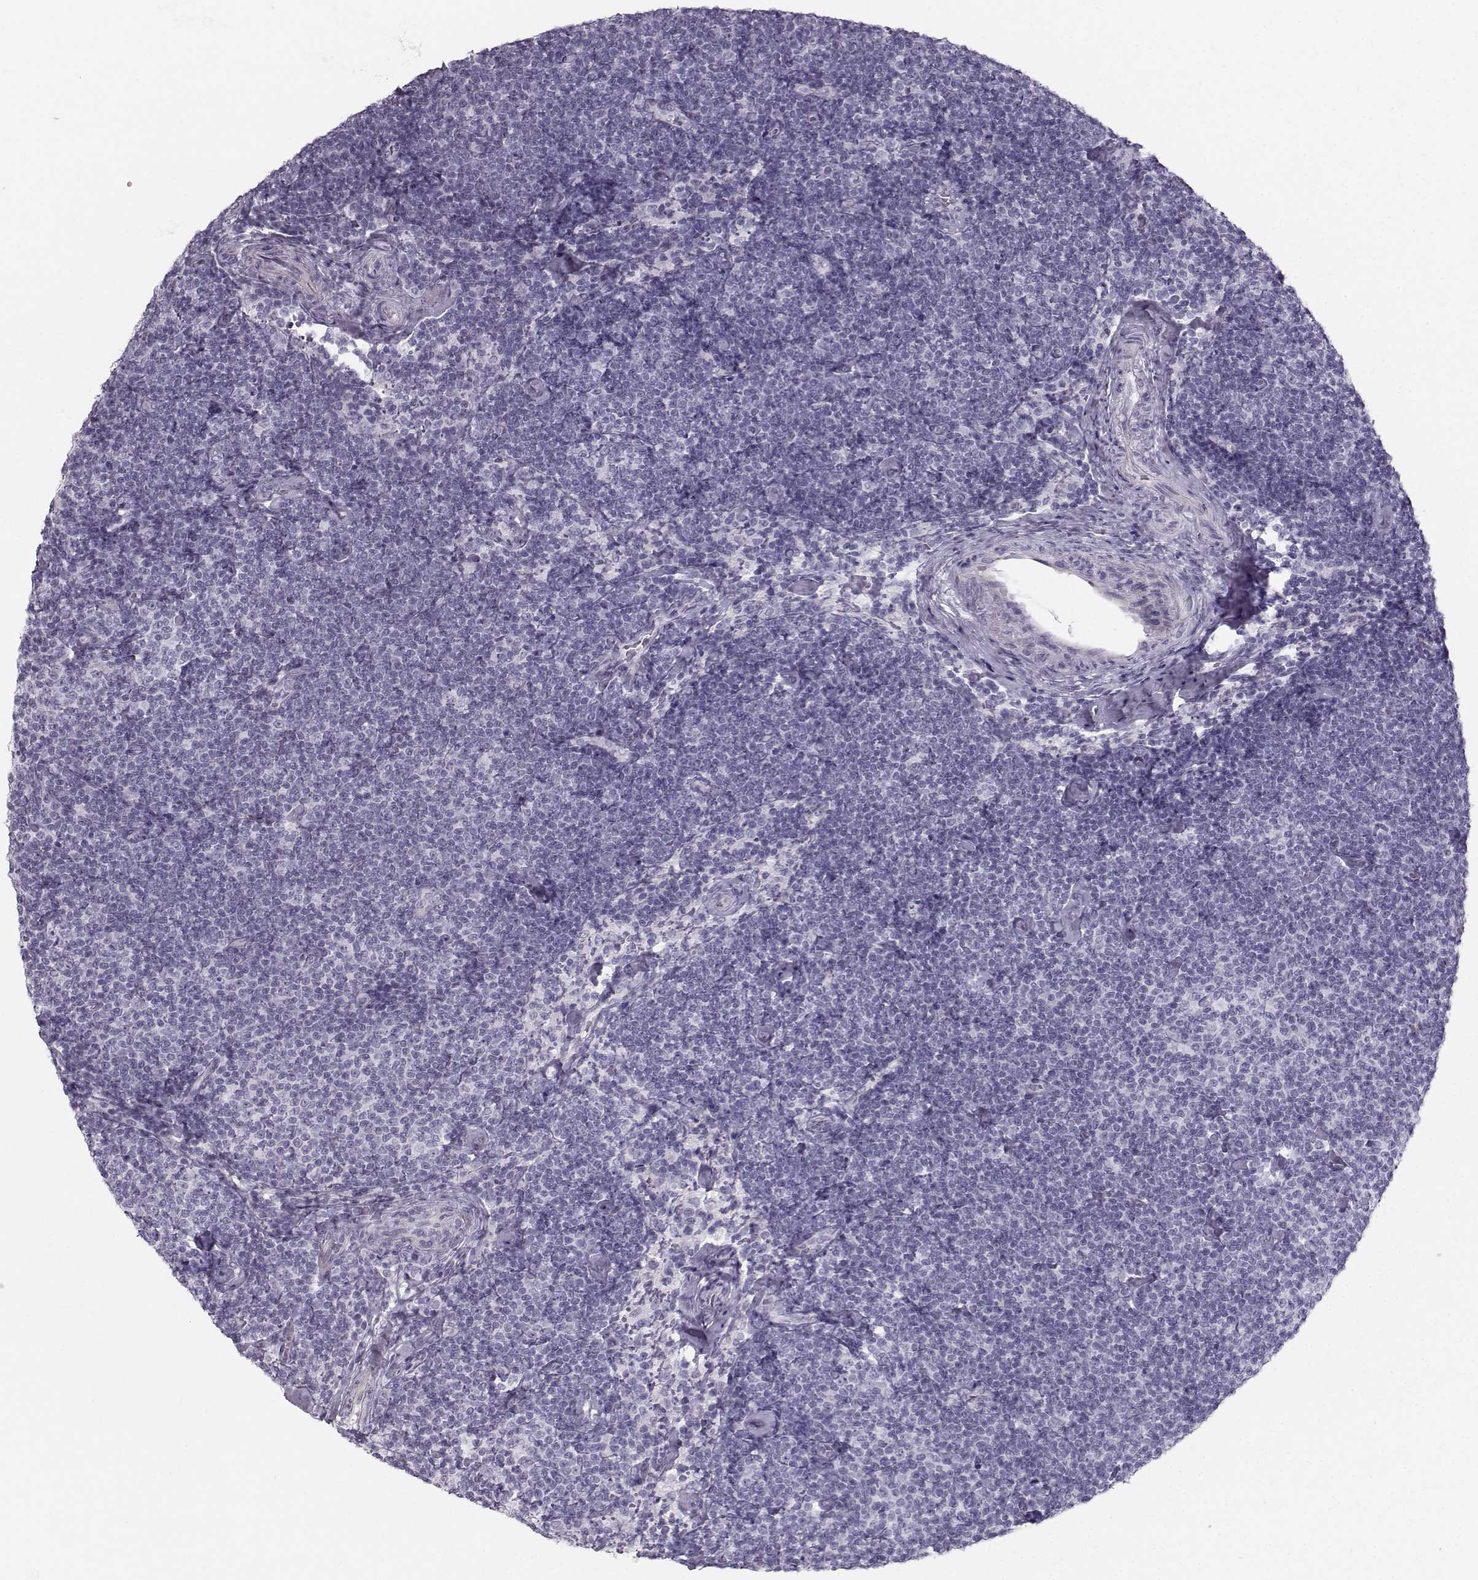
{"staining": {"intensity": "negative", "quantity": "none", "location": "none"}, "tissue": "lymphoma", "cell_type": "Tumor cells", "image_type": "cancer", "snomed": [{"axis": "morphology", "description": "Malignant lymphoma, non-Hodgkin's type, Low grade"}, {"axis": "topography", "description": "Lymph node"}], "caption": "High magnification brightfield microscopy of lymphoma stained with DAB (3,3'-diaminobenzidine) (brown) and counterstained with hematoxylin (blue): tumor cells show no significant staining.", "gene": "CASR", "patient": {"sex": "male", "age": 81}}